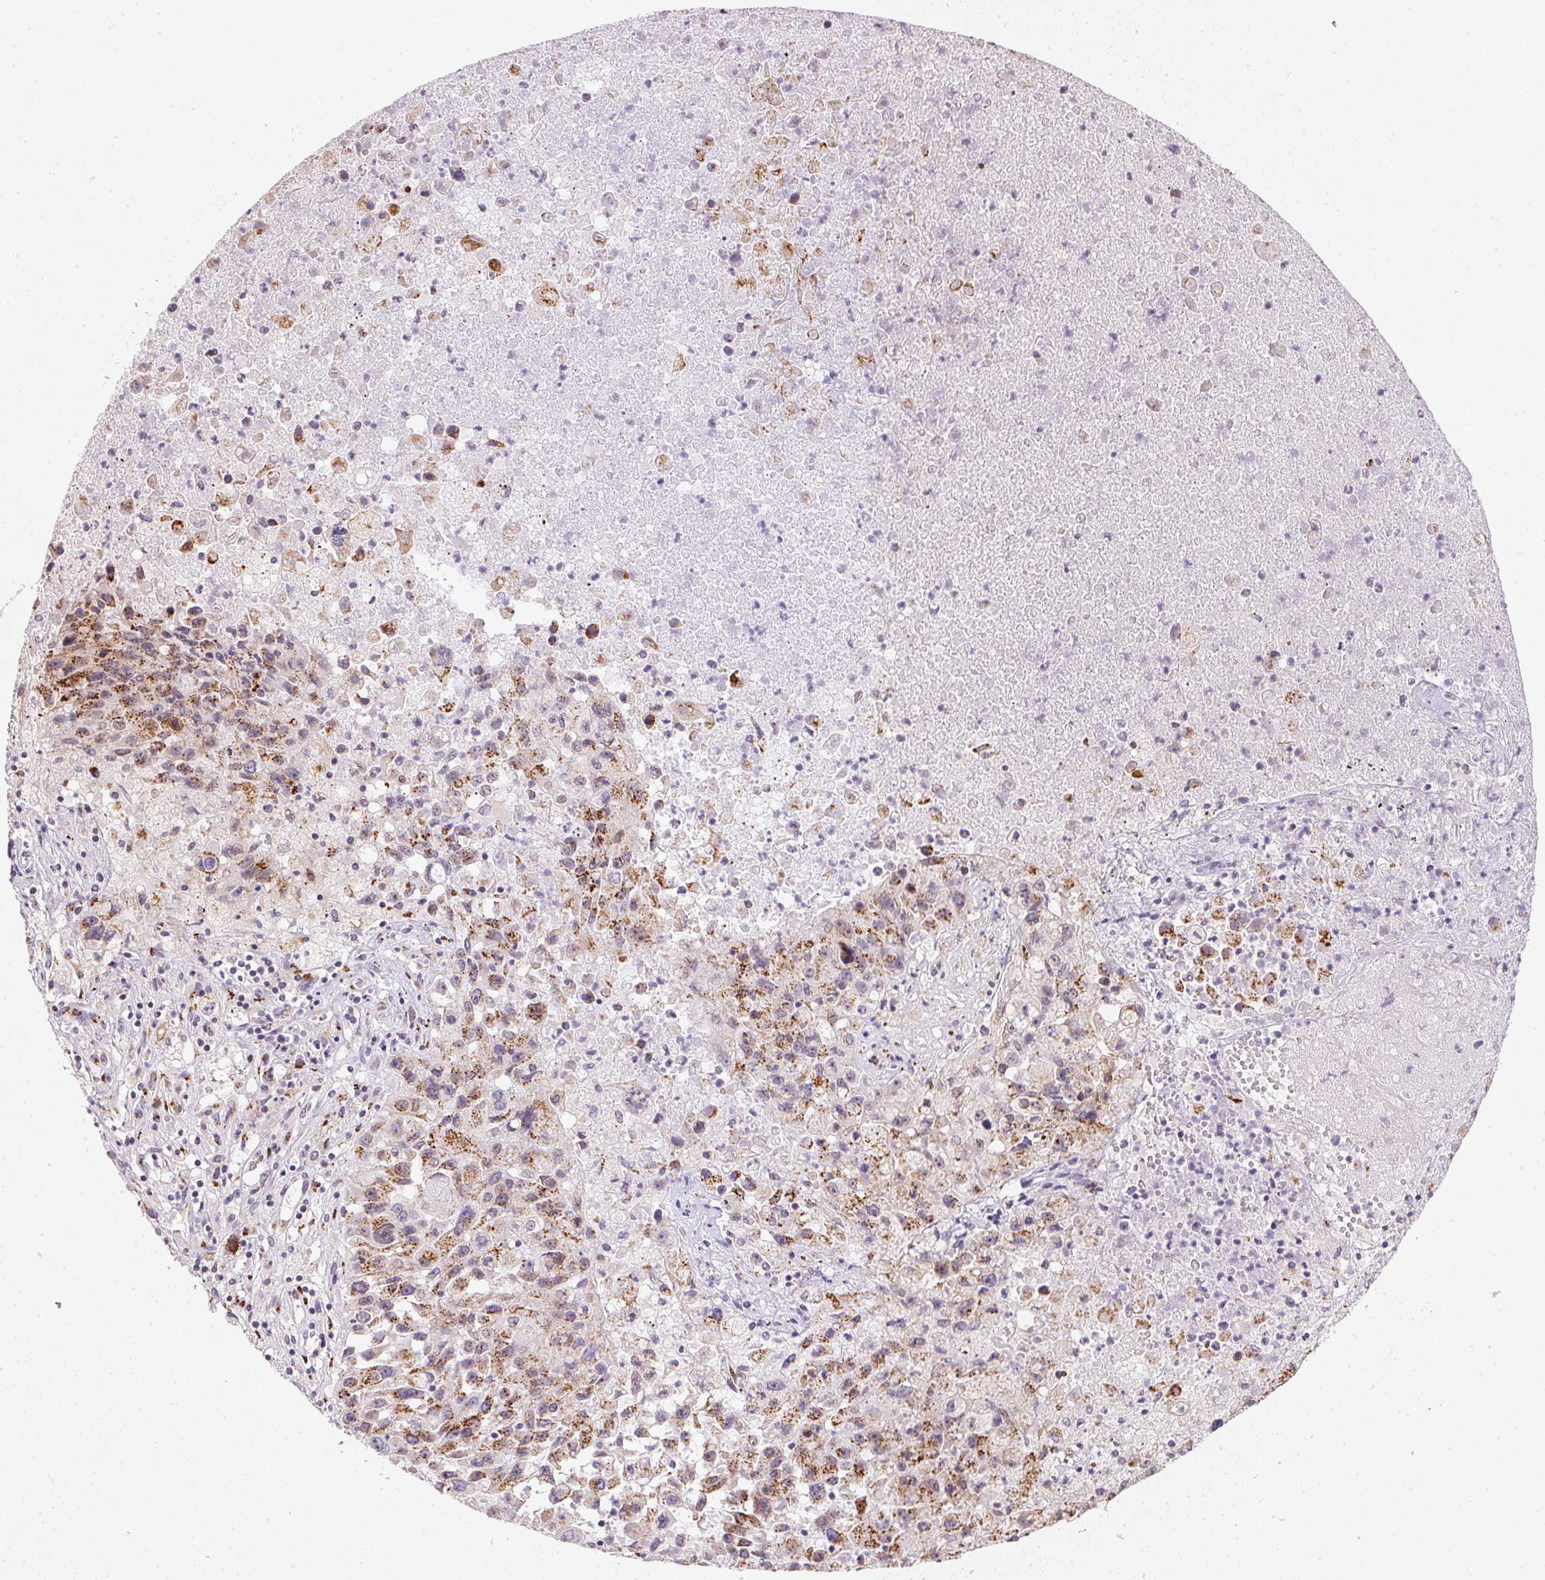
{"staining": {"intensity": "moderate", "quantity": ">75%", "location": "cytoplasmic/membranous"}, "tissue": "lung cancer", "cell_type": "Tumor cells", "image_type": "cancer", "snomed": [{"axis": "morphology", "description": "Squamous cell carcinoma, NOS"}, {"axis": "topography", "description": "Lung"}], "caption": "Immunohistochemistry (IHC) image of lung cancer (squamous cell carcinoma) stained for a protein (brown), which reveals medium levels of moderate cytoplasmic/membranous expression in about >75% of tumor cells.", "gene": "RAB22A", "patient": {"sex": "male", "age": 63}}